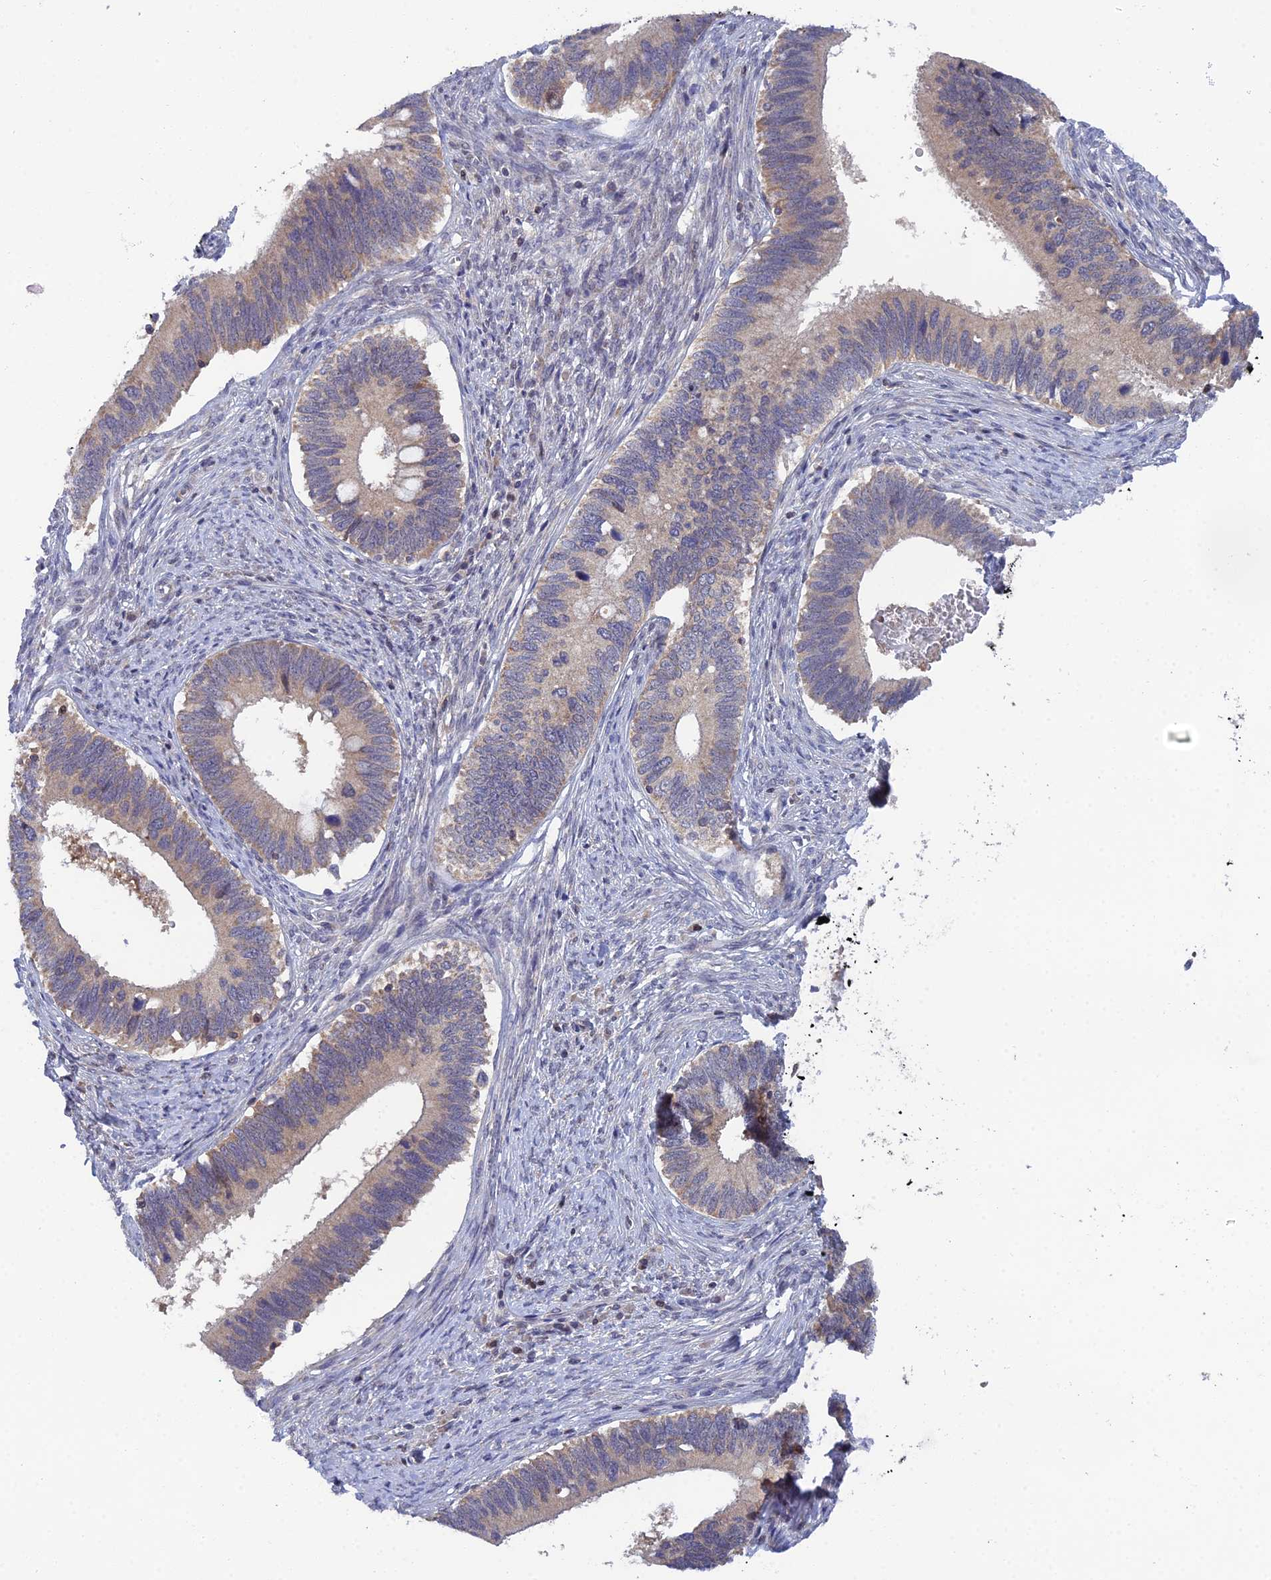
{"staining": {"intensity": "weak", "quantity": ">75%", "location": "cytoplasmic/membranous"}, "tissue": "cervical cancer", "cell_type": "Tumor cells", "image_type": "cancer", "snomed": [{"axis": "morphology", "description": "Adenocarcinoma, NOS"}, {"axis": "topography", "description": "Cervix"}], "caption": "A low amount of weak cytoplasmic/membranous positivity is identified in about >75% of tumor cells in cervical adenocarcinoma tissue. (DAB IHC with brightfield microscopy, high magnification).", "gene": "ELOA2", "patient": {"sex": "female", "age": 42}}